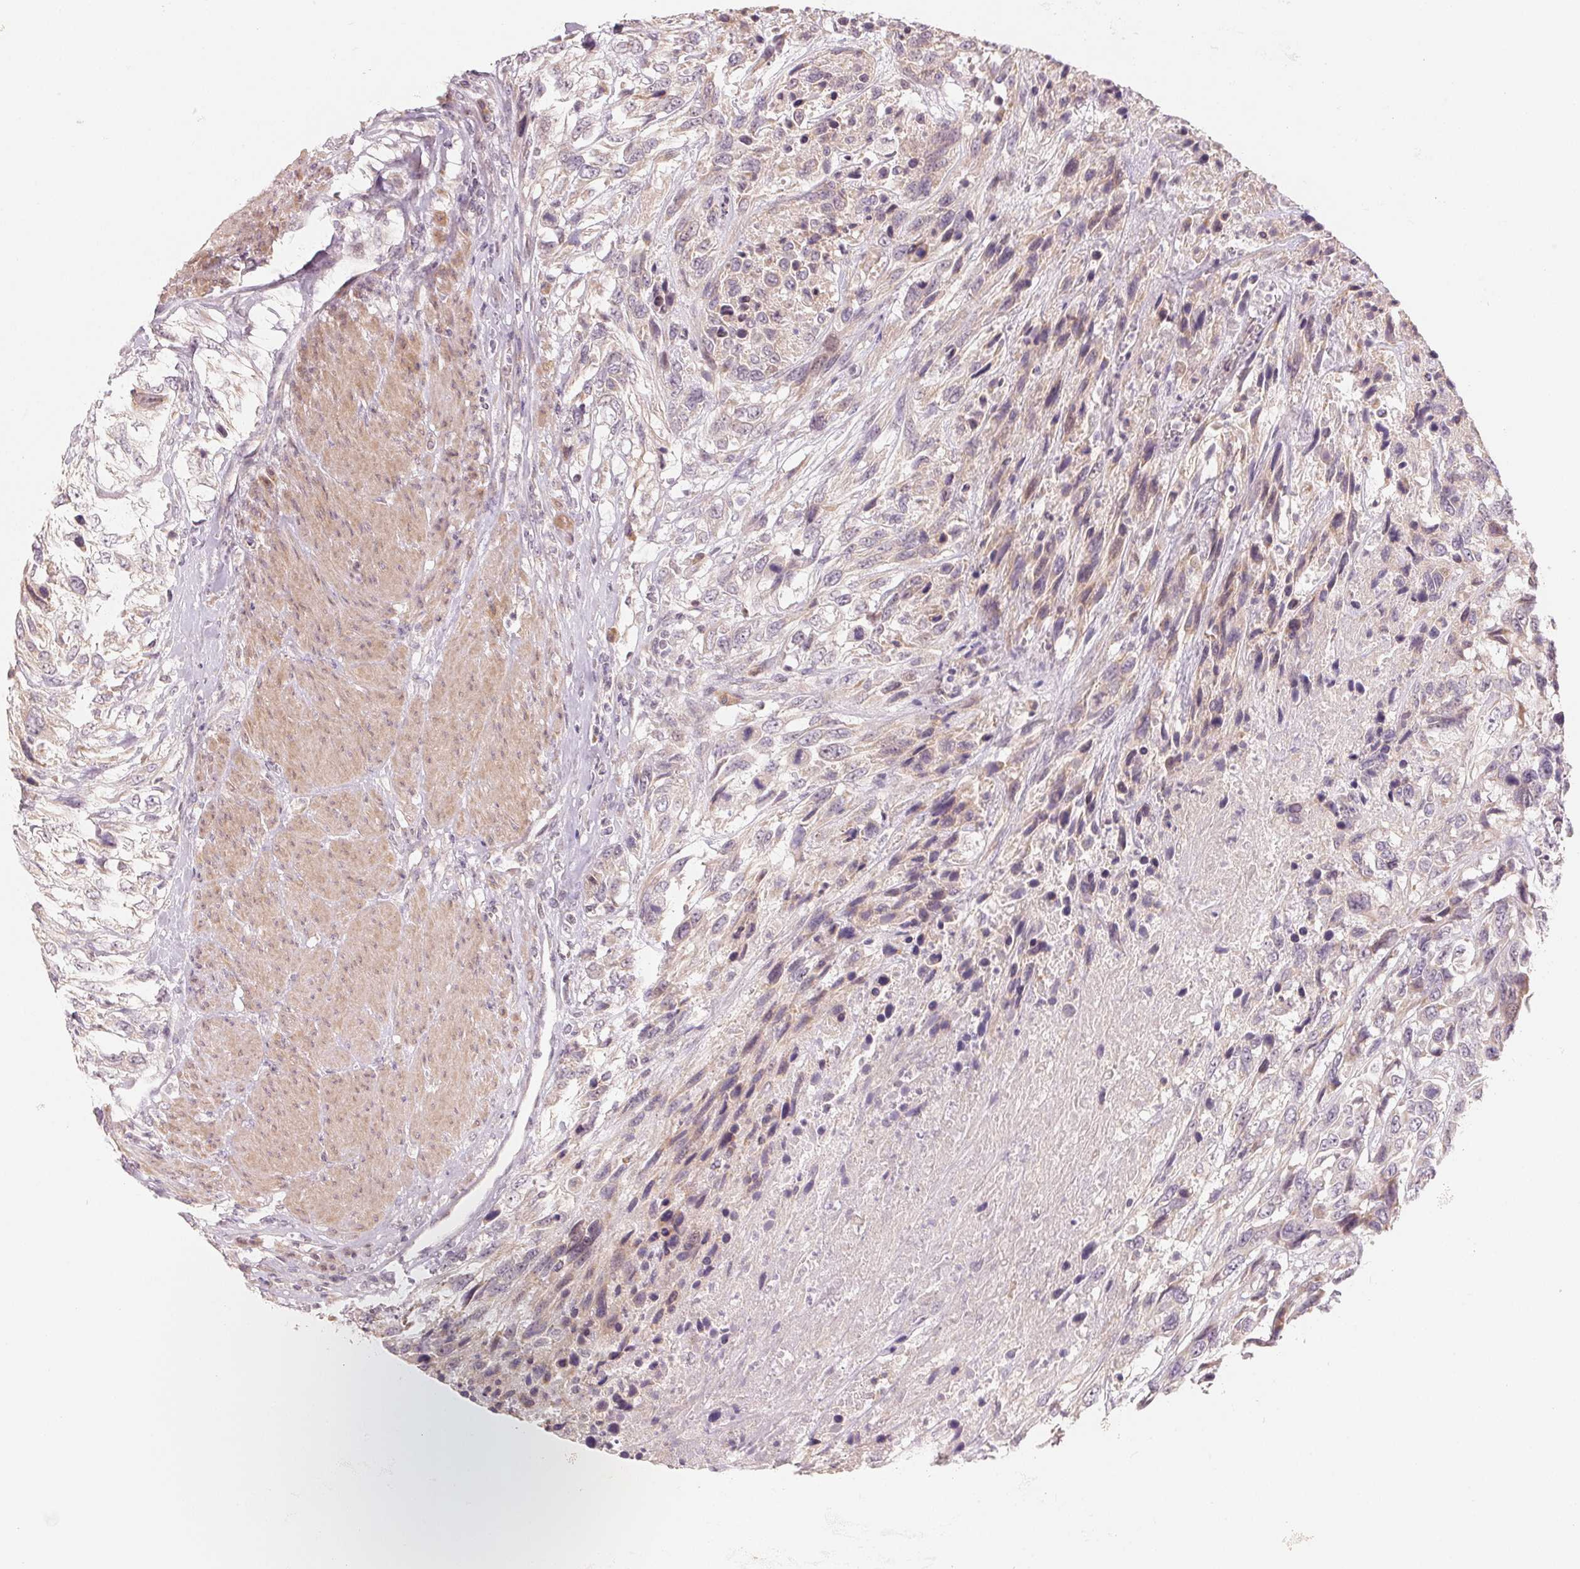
{"staining": {"intensity": "weak", "quantity": "<25%", "location": "cytoplasmic/membranous"}, "tissue": "urothelial cancer", "cell_type": "Tumor cells", "image_type": "cancer", "snomed": [{"axis": "morphology", "description": "Urothelial carcinoma, High grade"}, {"axis": "topography", "description": "Urinary bladder"}], "caption": "Urothelial cancer stained for a protein using immunohistochemistry reveals no positivity tumor cells.", "gene": "DENND2C", "patient": {"sex": "female", "age": 70}}